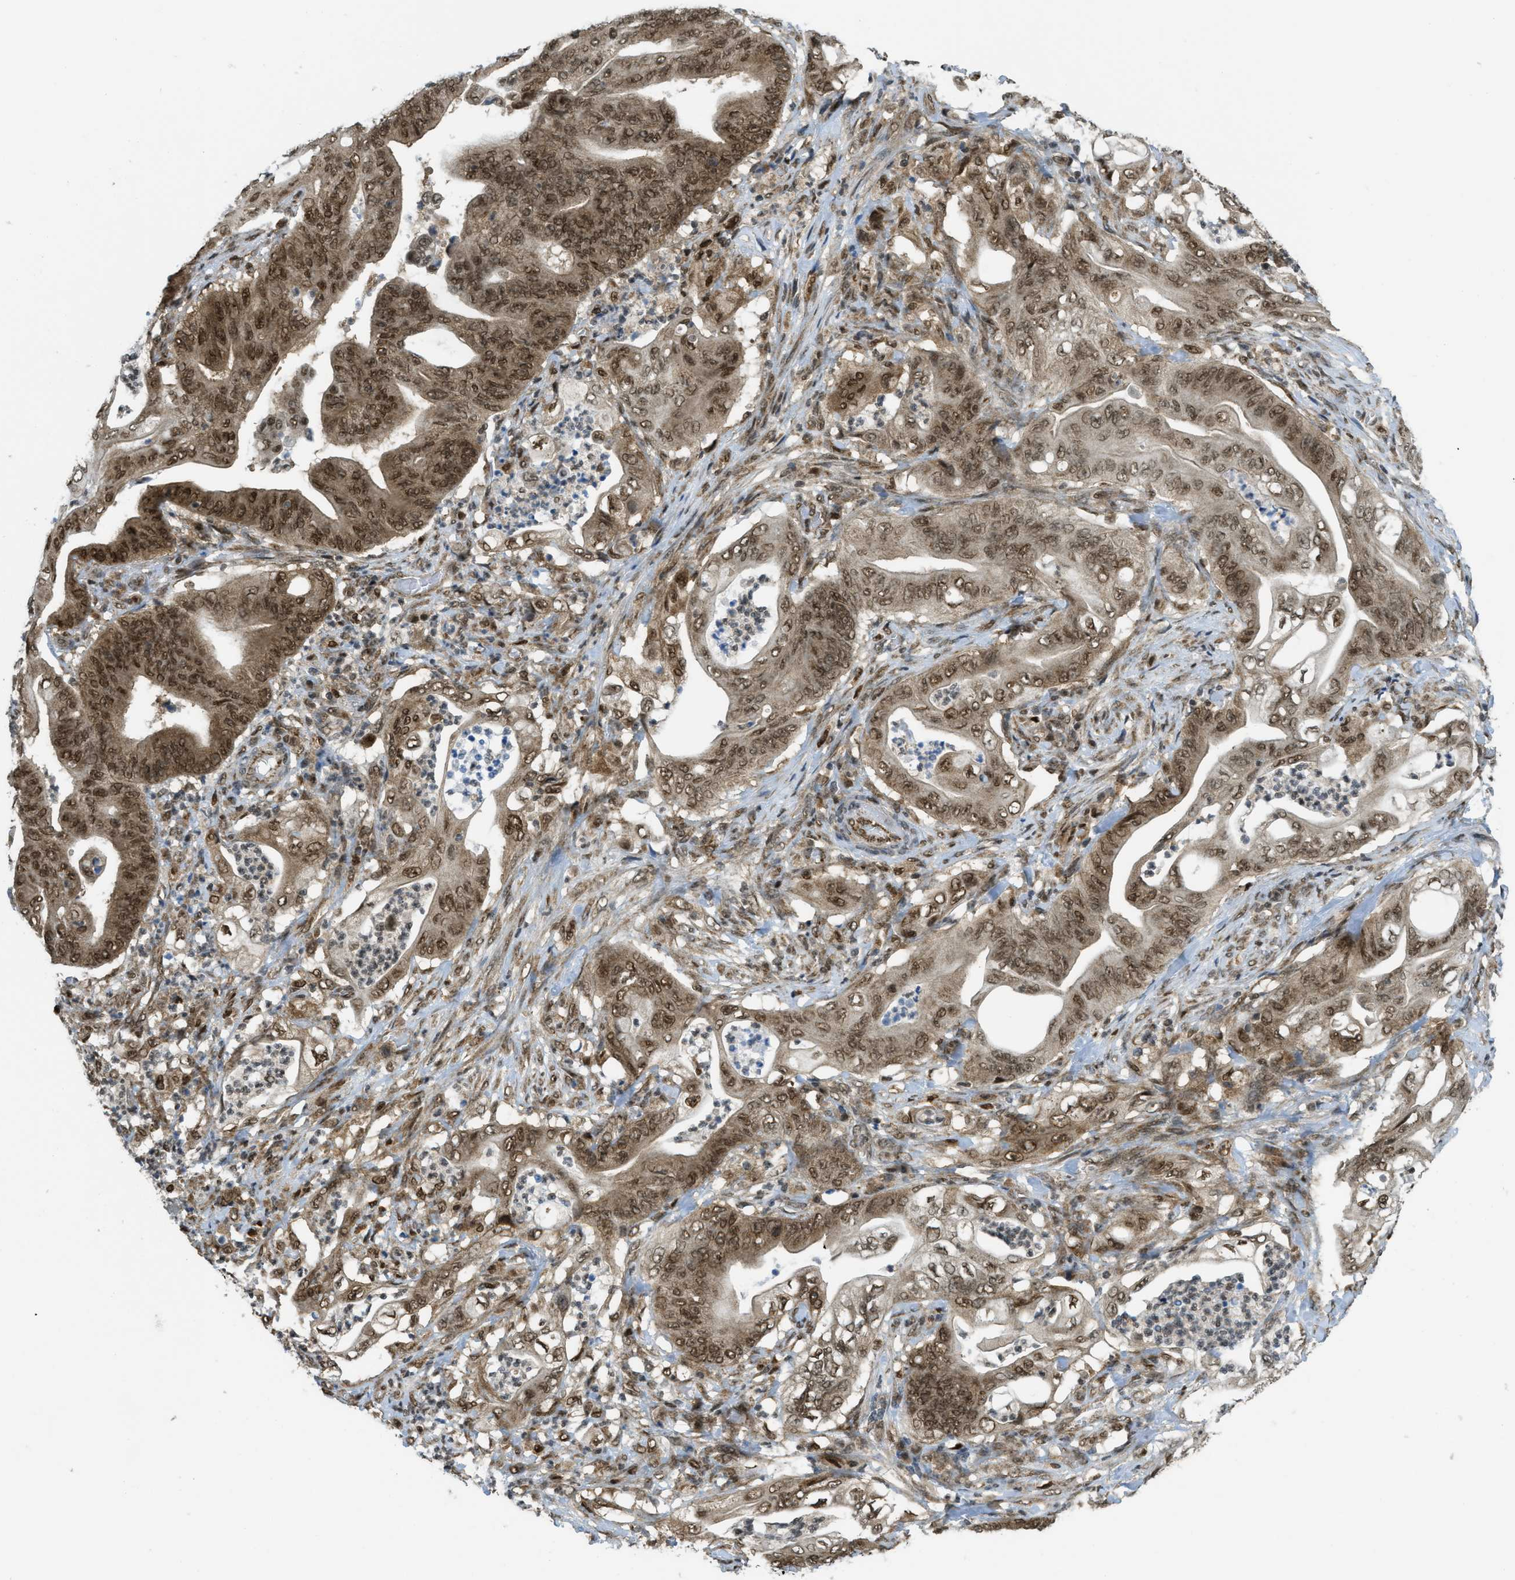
{"staining": {"intensity": "strong", "quantity": ">75%", "location": "cytoplasmic/membranous,nuclear"}, "tissue": "stomach cancer", "cell_type": "Tumor cells", "image_type": "cancer", "snomed": [{"axis": "morphology", "description": "Adenocarcinoma, NOS"}, {"axis": "topography", "description": "Stomach"}], "caption": "Stomach cancer (adenocarcinoma) tissue reveals strong cytoplasmic/membranous and nuclear positivity in about >75% of tumor cells", "gene": "TNPO1", "patient": {"sex": "female", "age": 73}}